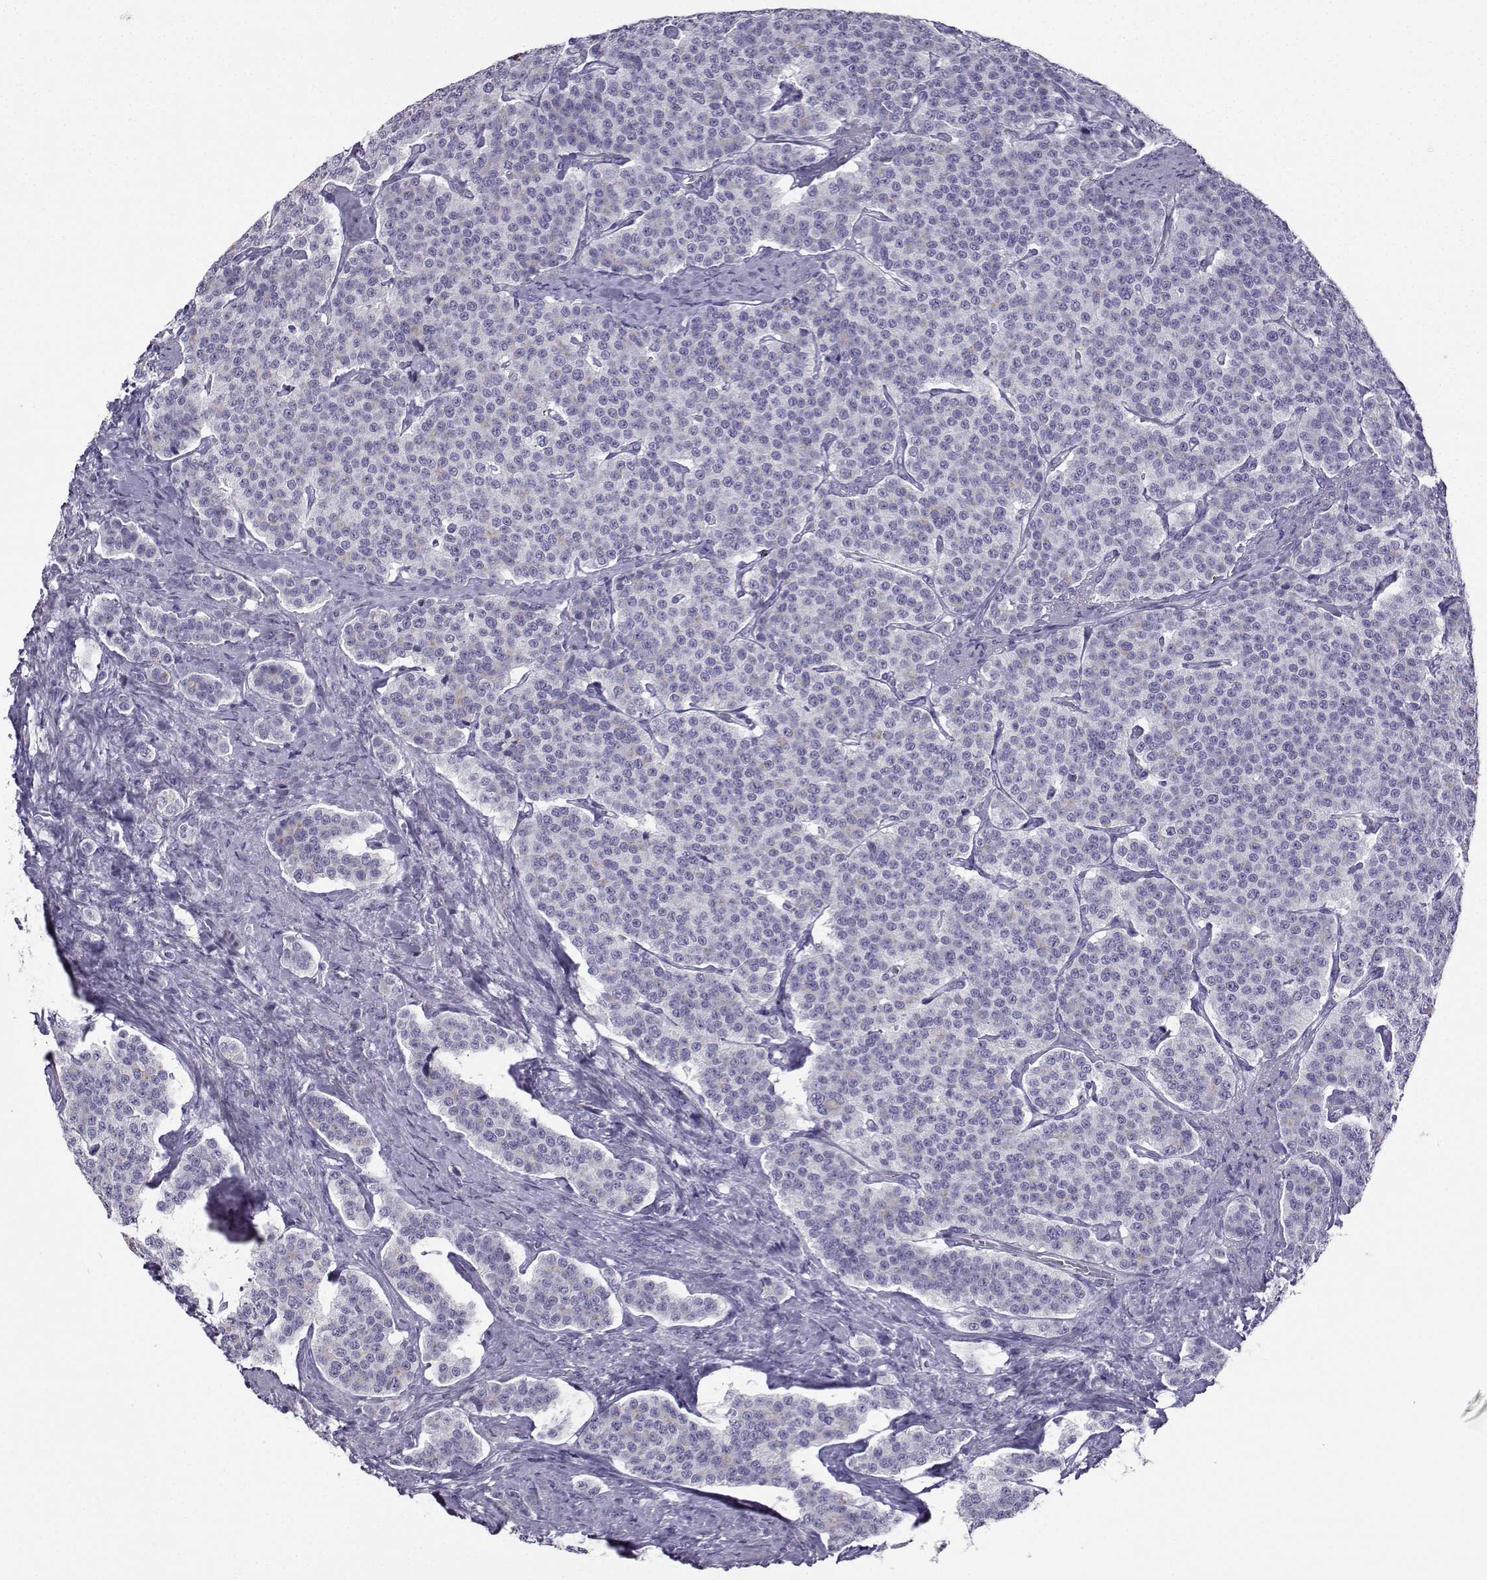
{"staining": {"intensity": "negative", "quantity": "none", "location": "none"}, "tissue": "carcinoid", "cell_type": "Tumor cells", "image_type": "cancer", "snomed": [{"axis": "morphology", "description": "Carcinoid, malignant, NOS"}, {"axis": "topography", "description": "Small intestine"}], "caption": "Tumor cells are negative for protein expression in human carcinoid (malignant). (Brightfield microscopy of DAB IHC at high magnification).", "gene": "KIF17", "patient": {"sex": "female", "age": 58}}